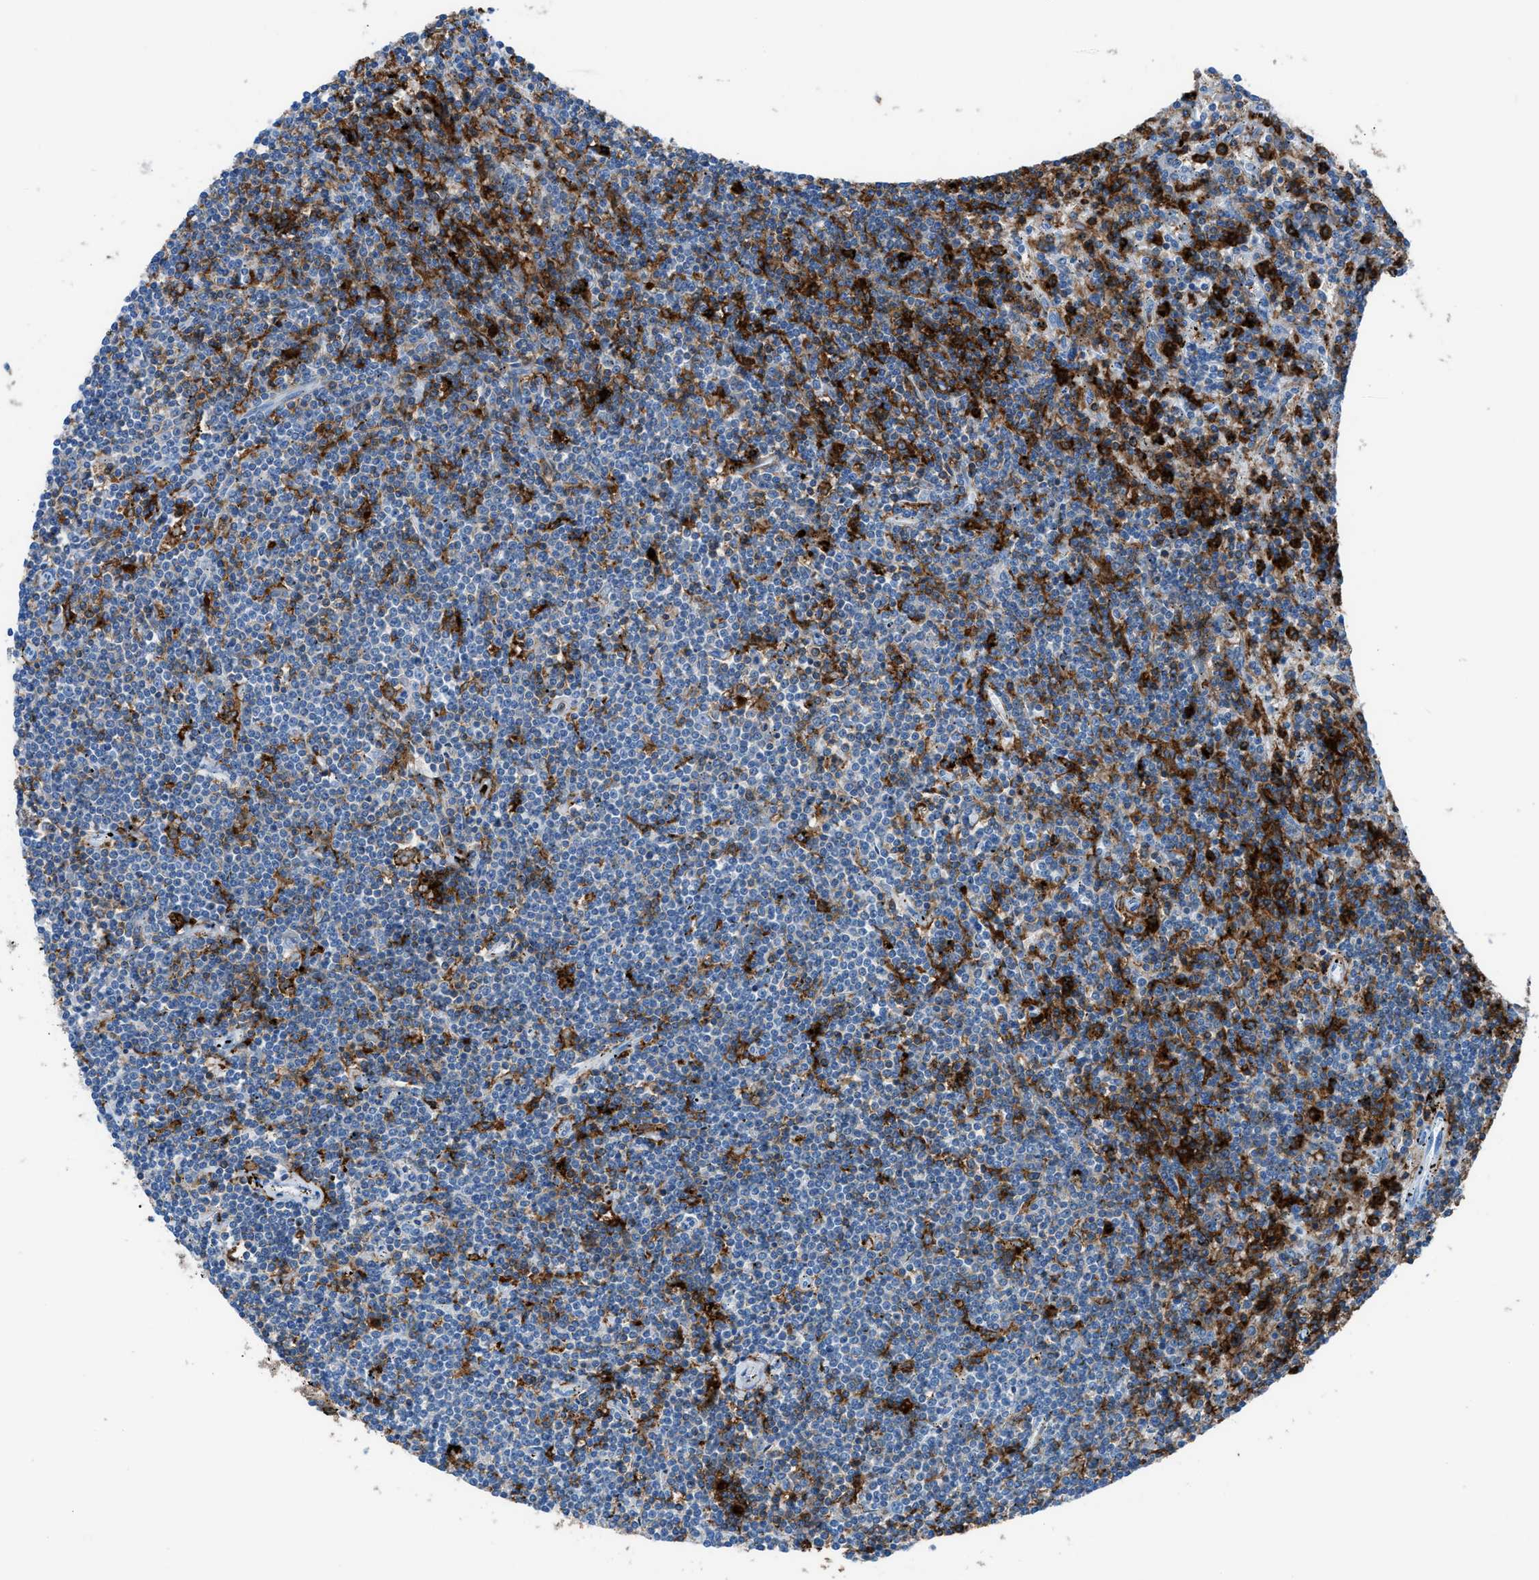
{"staining": {"intensity": "negative", "quantity": "none", "location": "none"}, "tissue": "lymphoma", "cell_type": "Tumor cells", "image_type": "cancer", "snomed": [{"axis": "morphology", "description": "Malignant lymphoma, non-Hodgkin's type, Low grade"}, {"axis": "topography", "description": "Spleen"}], "caption": "An immunohistochemistry image of low-grade malignant lymphoma, non-Hodgkin's type is shown. There is no staining in tumor cells of low-grade malignant lymphoma, non-Hodgkin's type. (IHC, brightfield microscopy, high magnification).", "gene": "ITGB2", "patient": {"sex": "male", "age": 76}}